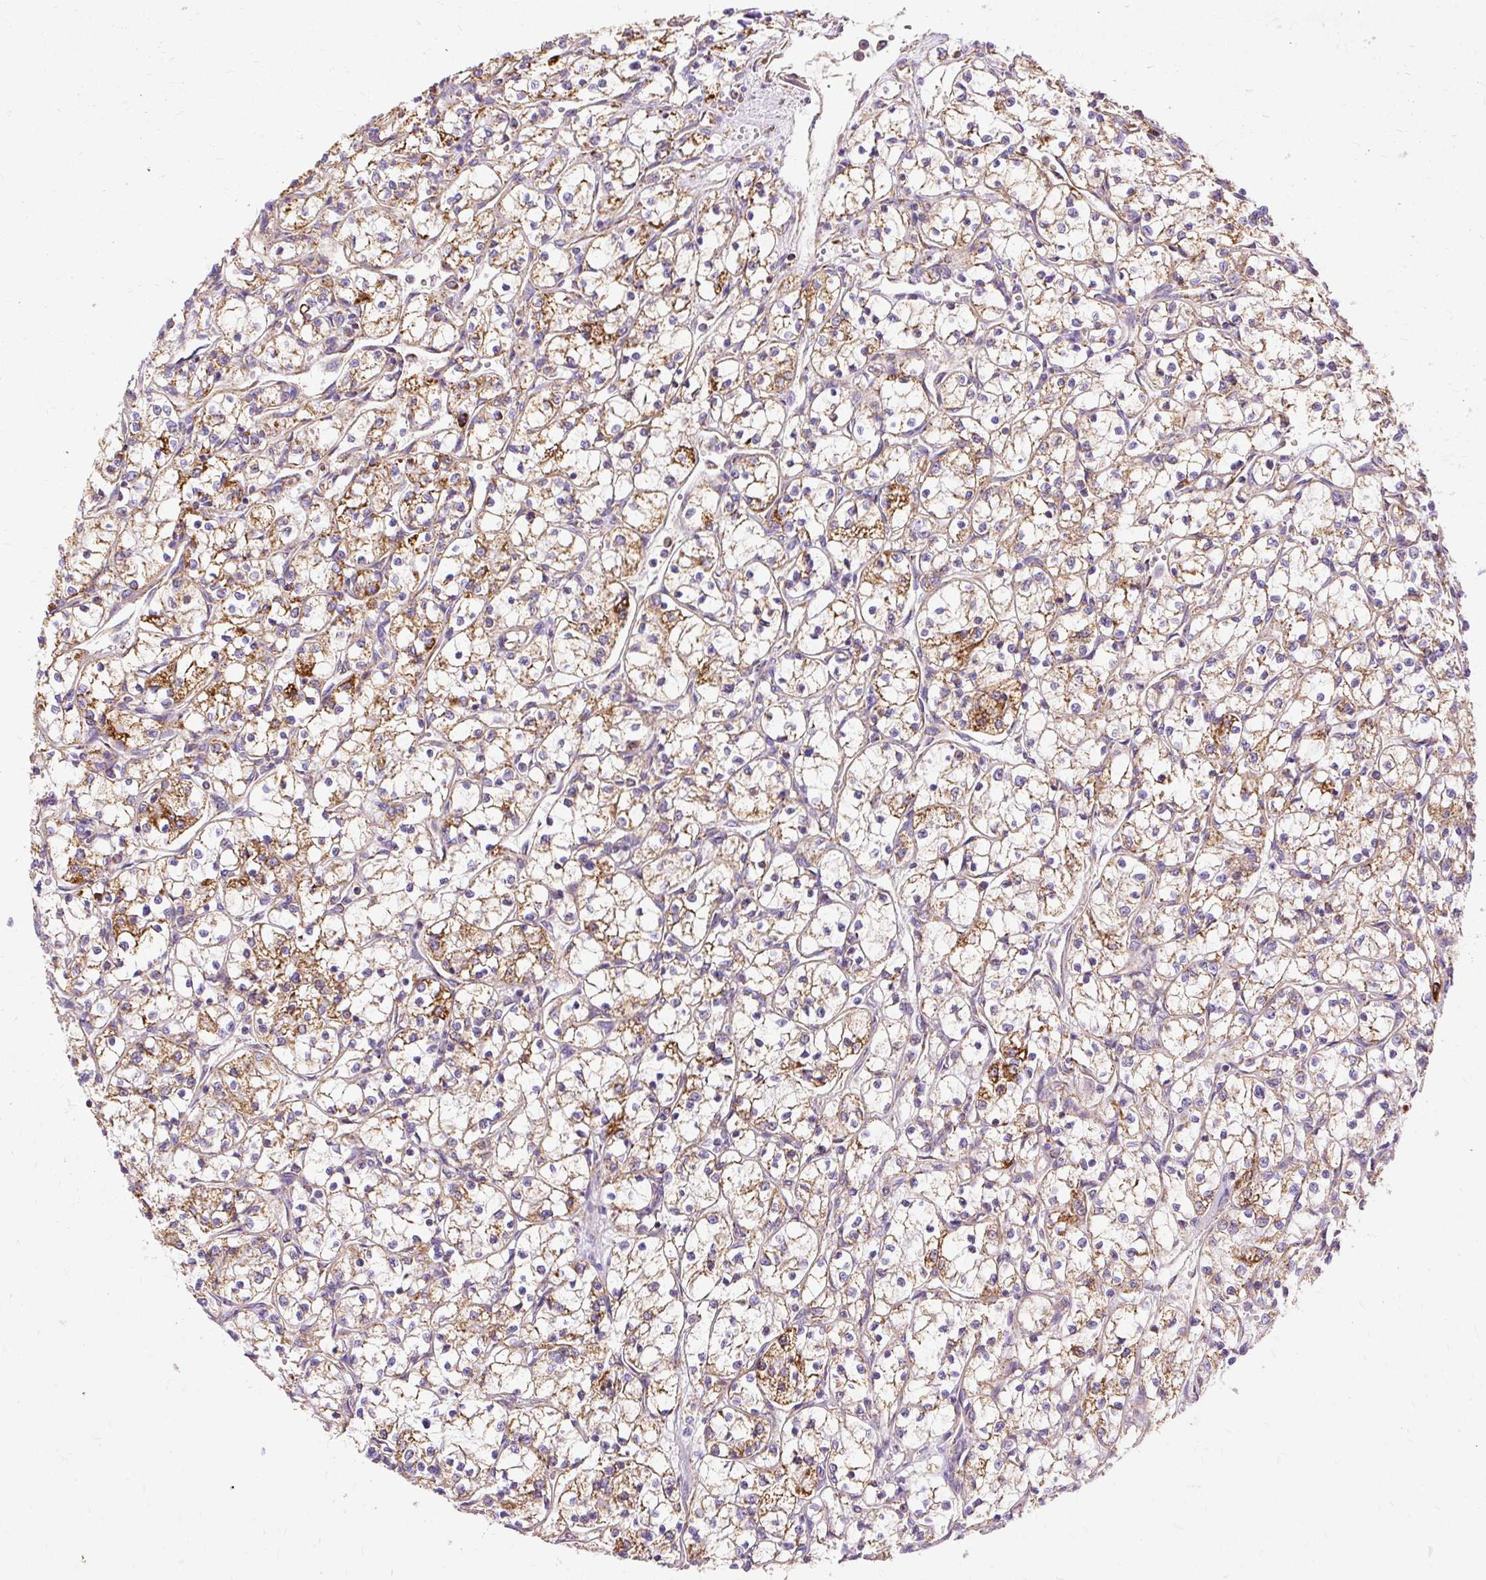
{"staining": {"intensity": "moderate", "quantity": ">75%", "location": "cytoplasmic/membranous"}, "tissue": "renal cancer", "cell_type": "Tumor cells", "image_type": "cancer", "snomed": [{"axis": "morphology", "description": "Adenocarcinoma, NOS"}, {"axis": "topography", "description": "Kidney"}], "caption": "This photomicrograph displays renal adenocarcinoma stained with immunohistochemistry to label a protein in brown. The cytoplasmic/membranous of tumor cells show moderate positivity for the protein. Nuclei are counter-stained blue.", "gene": "CEP290", "patient": {"sex": "female", "age": 69}}